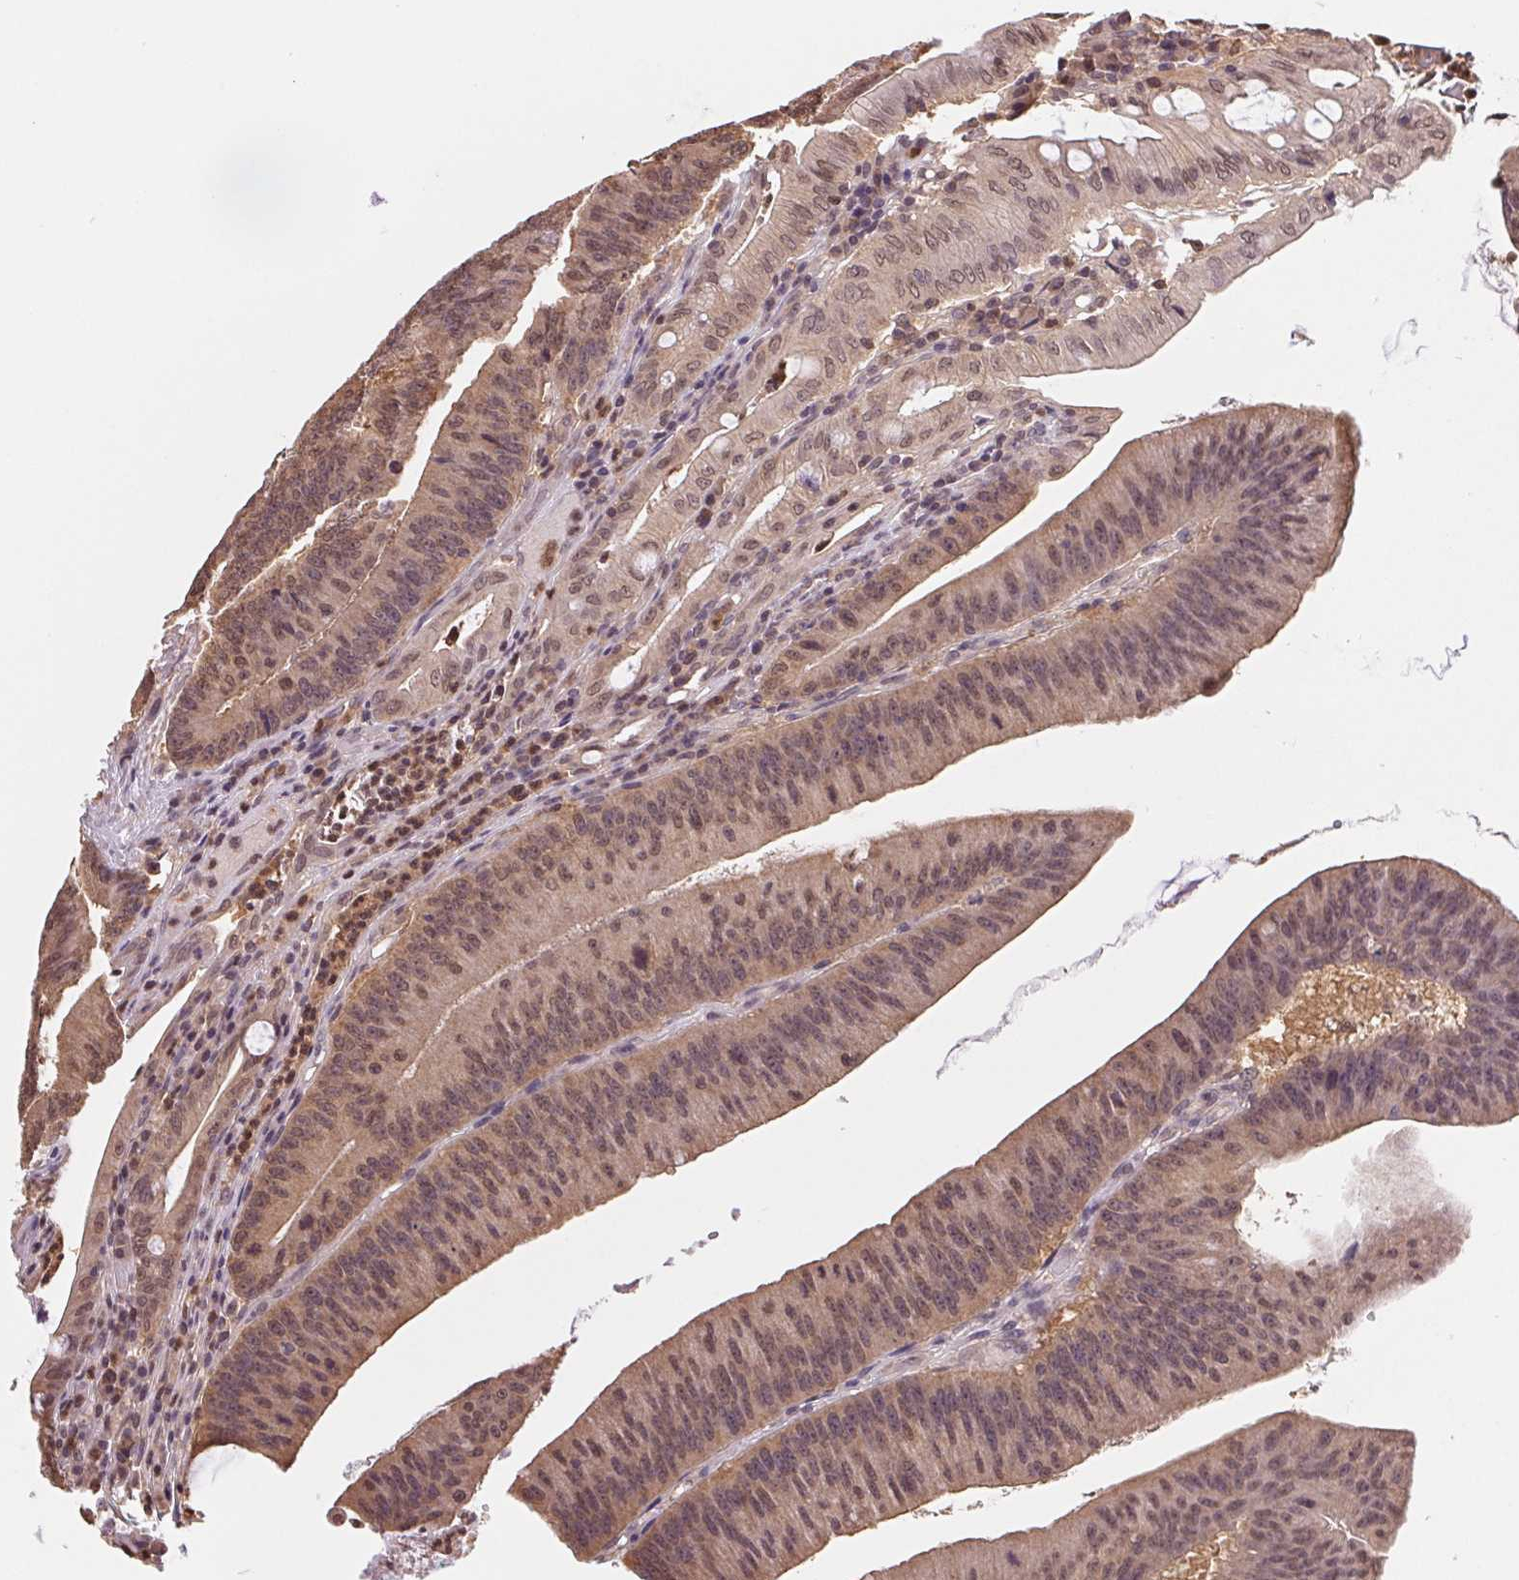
{"staining": {"intensity": "weak", "quantity": ">75%", "location": "cytoplasmic/membranous,nuclear"}, "tissue": "colorectal cancer", "cell_type": "Tumor cells", "image_type": "cancer", "snomed": [{"axis": "morphology", "description": "Adenocarcinoma, NOS"}, {"axis": "topography", "description": "Colon"}], "caption": "Protein staining displays weak cytoplasmic/membranous and nuclear staining in approximately >75% of tumor cells in adenocarcinoma (colorectal). The staining was performed using DAB, with brown indicating positive protein expression. Nuclei are stained blue with hematoxylin.", "gene": "CDC123", "patient": {"sex": "female", "age": 78}}